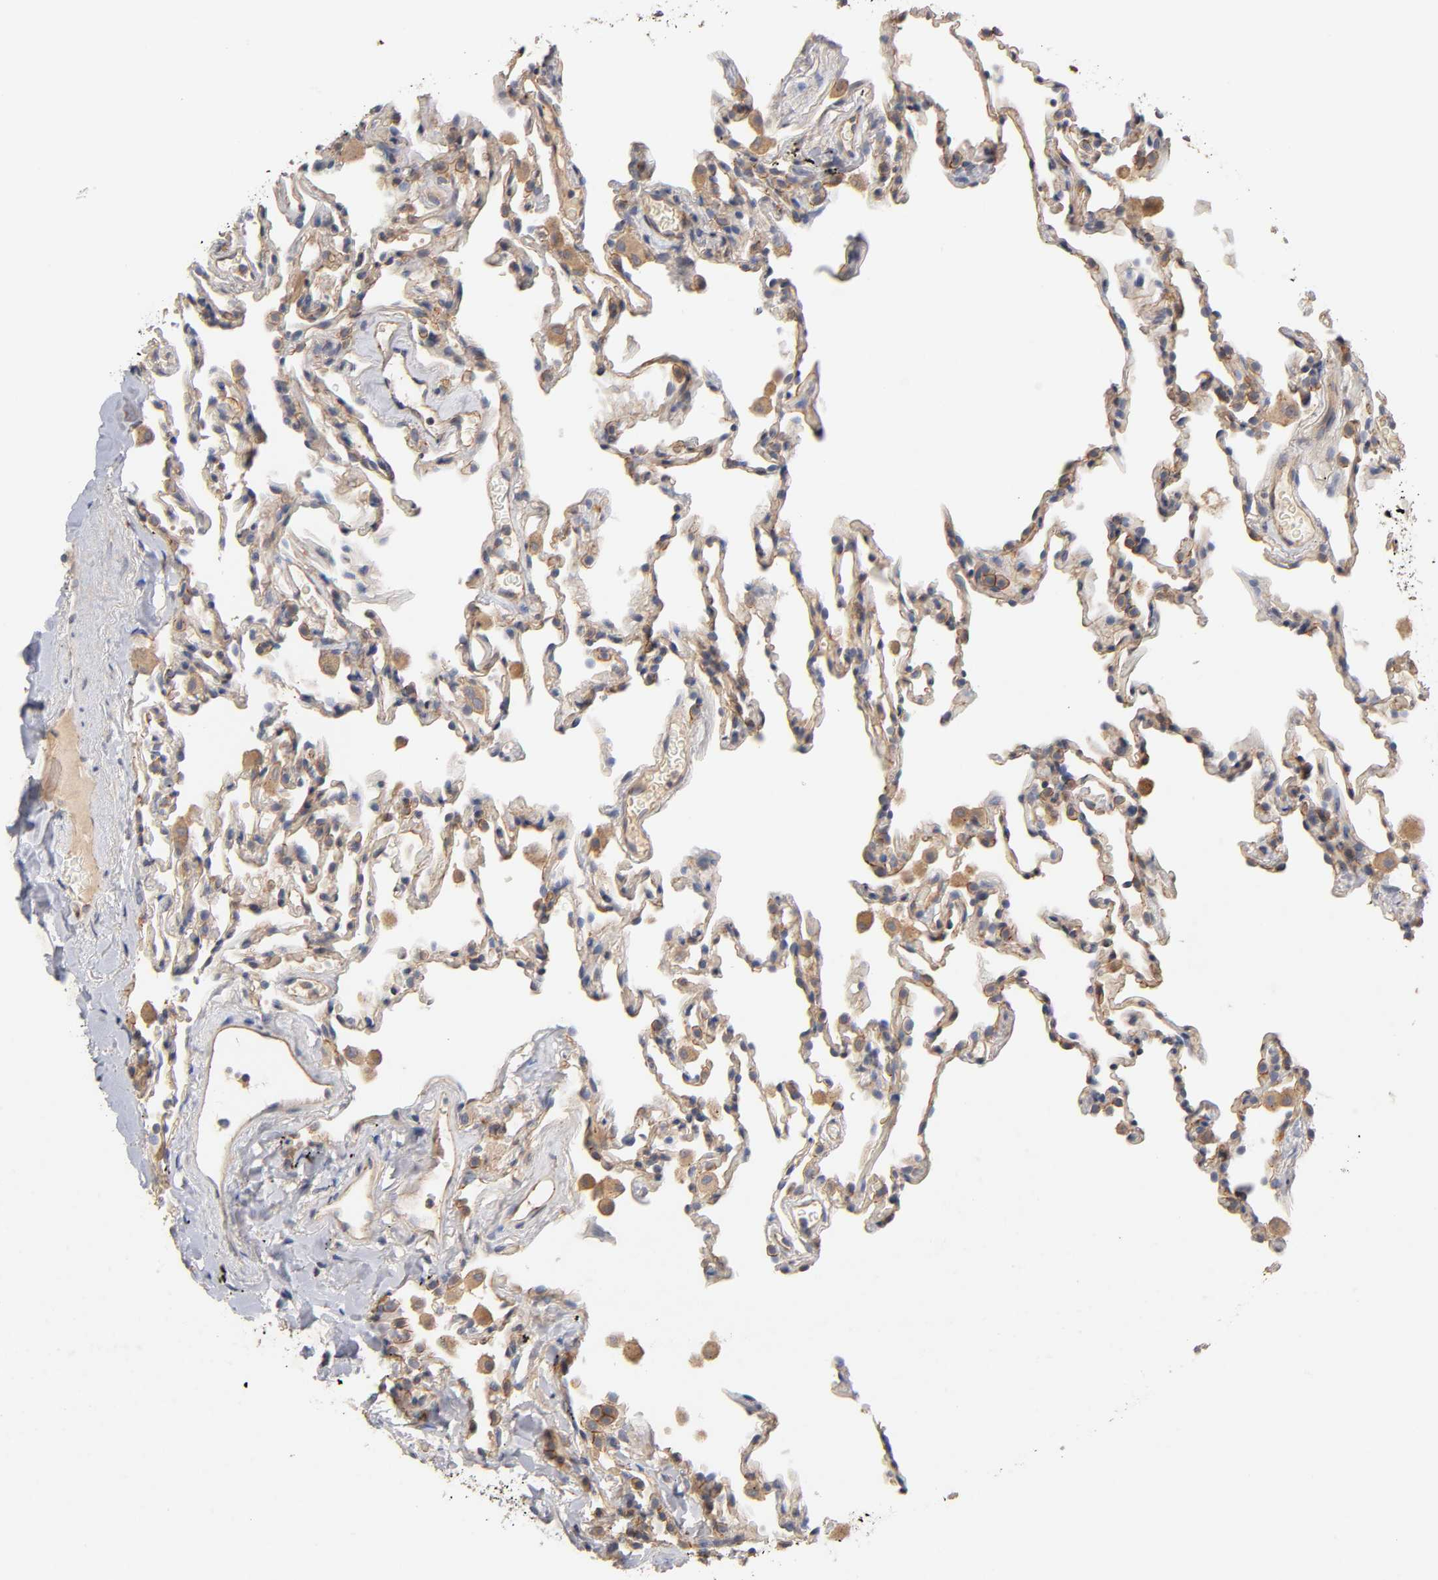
{"staining": {"intensity": "moderate", "quantity": ">75%", "location": "cytoplasmic/membranous"}, "tissue": "lung", "cell_type": "Alveolar cells", "image_type": "normal", "snomed": [{"axis": "morphology", "description": "Normal tissue, NOS"}, {"axis": "morphology", "description": "Soft tissue tumor metastatic"}, {"axis": "topography", "description": "Lung"}], "caption": "Alveolar cells demonstrate moderate cytoplasmic/membranous staining in approximately >75% of cells in normal lung.", "gene": "PDZD11", "patient": {"sex": "male", "age": 59}}